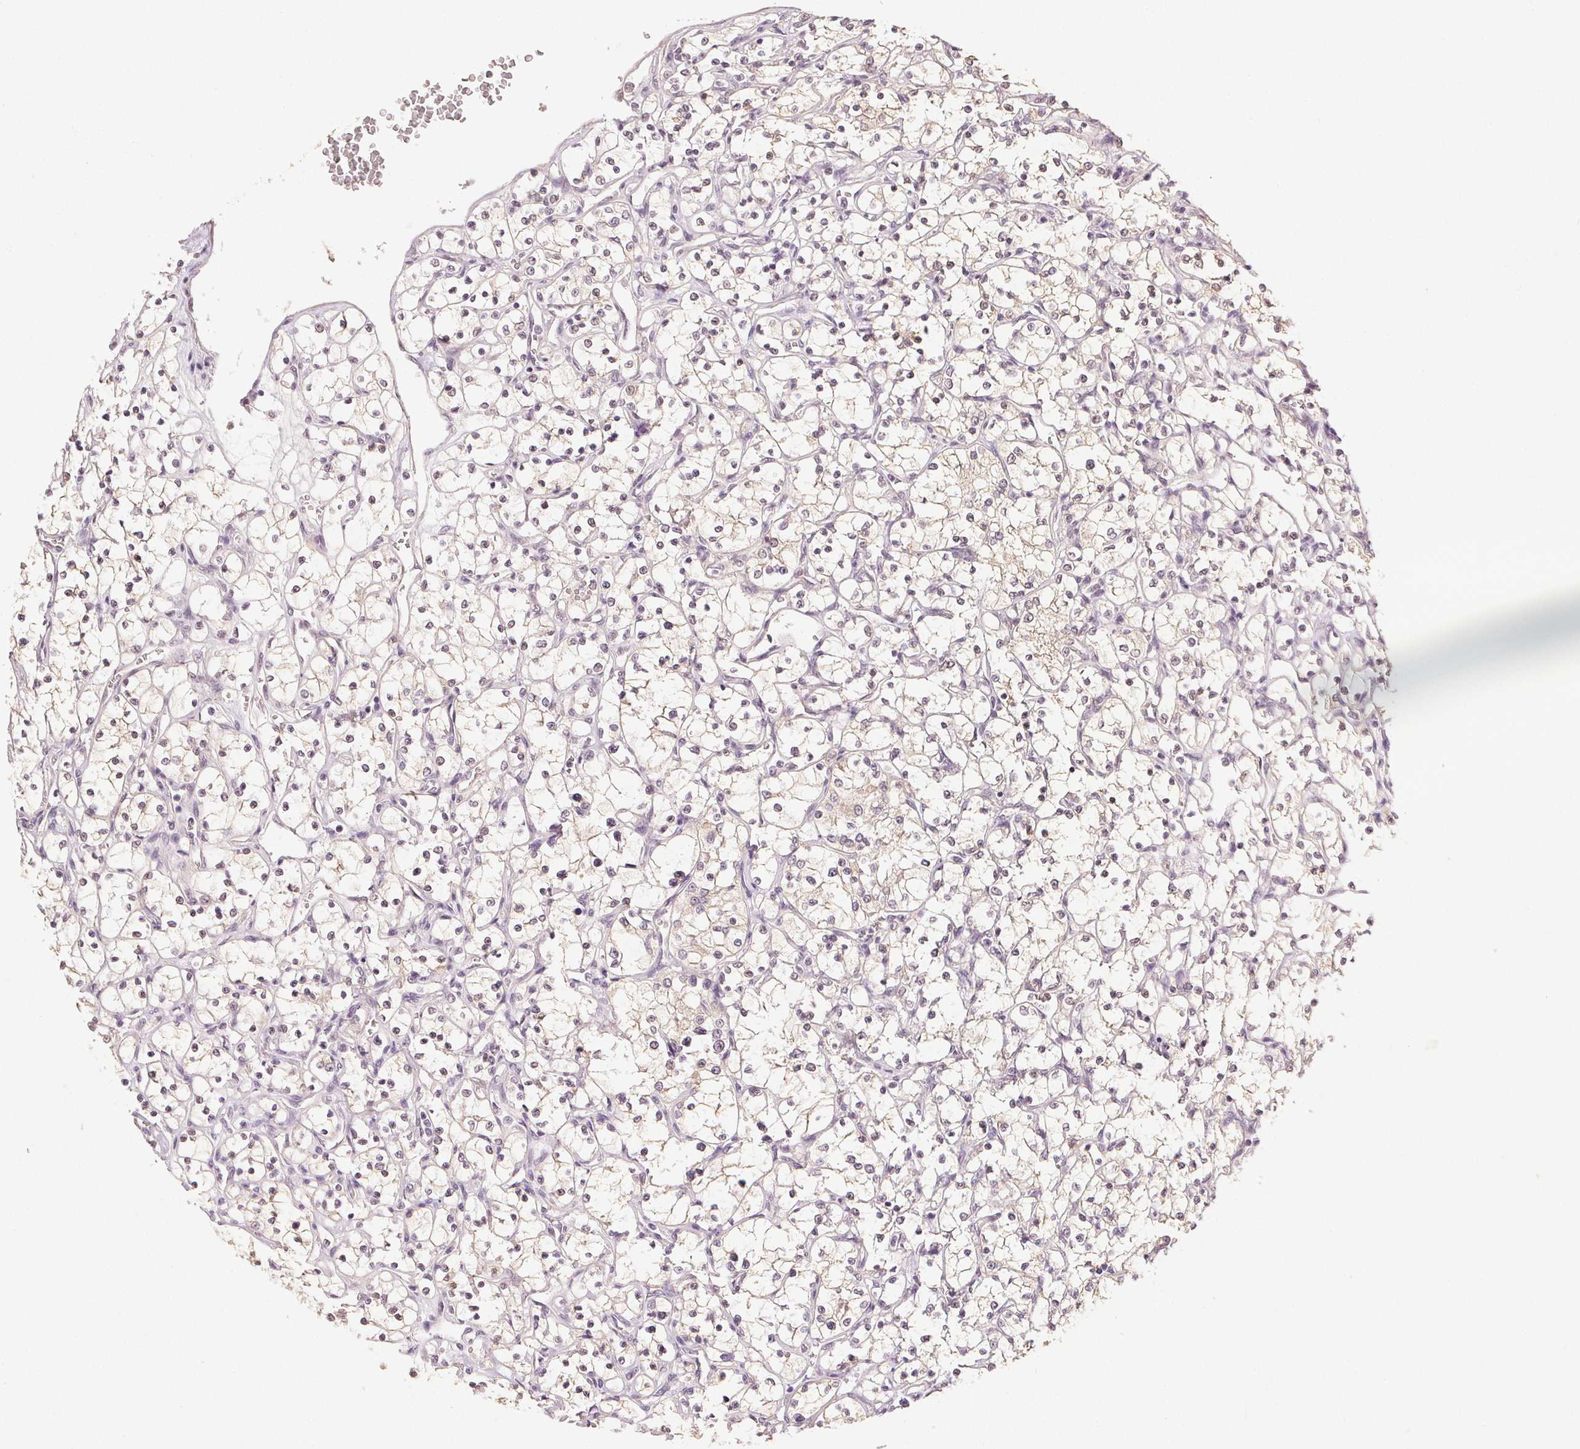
{"staining": {"intensity": "negative", "quantity": "none", "location": "none"}, "tissue": "renal cancer", "cell_type": "Tumor cells", "image_type": "cancer", "snomed": [{"axis": "morphology", "description": "Adenocarcinoma, NOS"}, {"axis": "topography", "description": "Kidney"}], "caption": "Protein analysis of adenocarcinoma (renal) reveals no significant staining in tumor cells. (DAB (3,3'-diaminobenzidine) immunohistochemistry (IHC) visualized using brightfield microscopy, high magnification).", "gene": "PLCB1", "patient": {"sex": "female", "age": 69}}